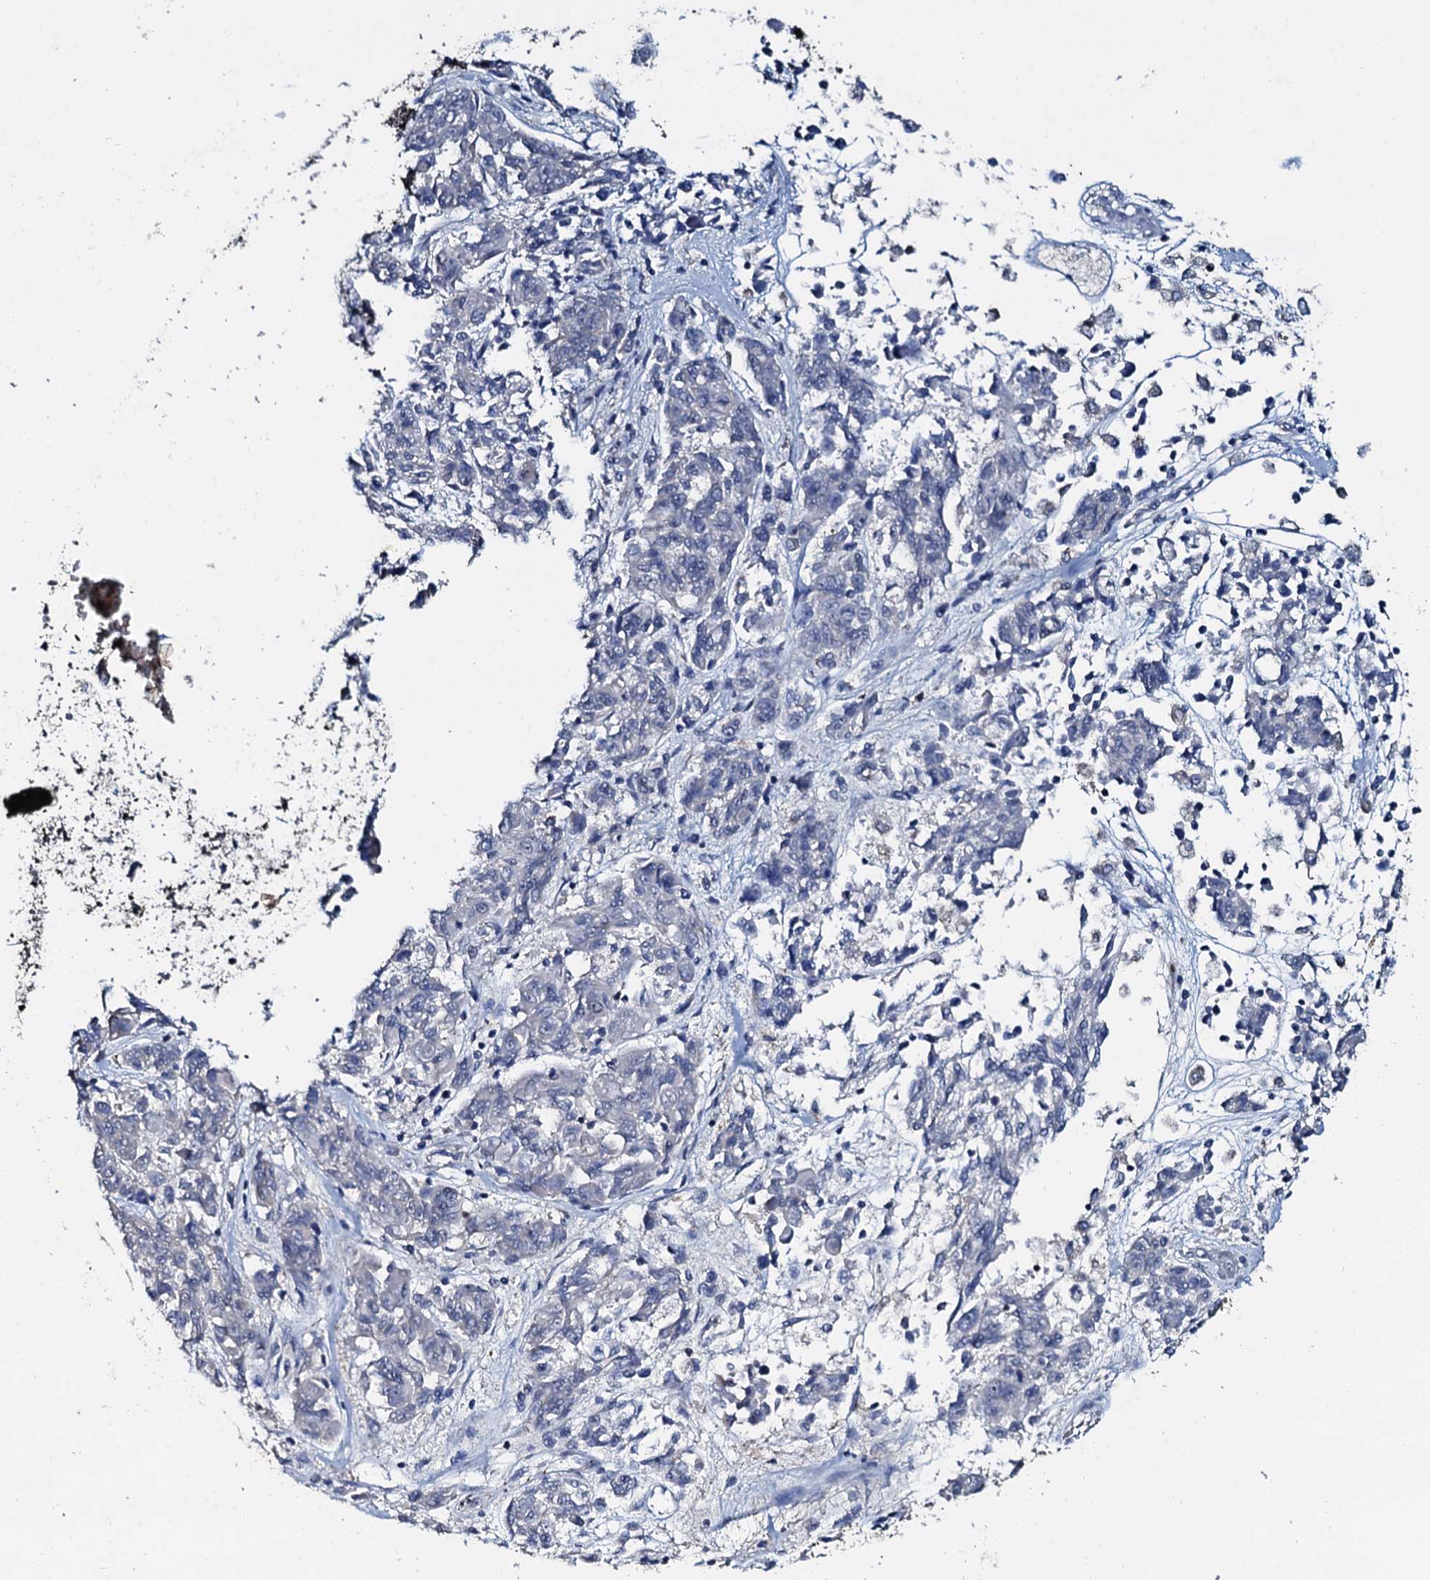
{"staining": {"intensity": "negative", "quantity": "none", "location": "none"}, "tissue": "melanoma", "cell_type": "Tumor cells", "image_type": "cancer", "snomed": [{"axis": "morphology", "description": "Malignant melanoma, NOS"}, {"axis": "topography", "description": "Skin"}], "caption": "Immunohistochemistry (IHC) of malignant melanoma exhibits no positivity in tumor cells.", "gene": "GRK2", "patient": {"sex": "male", "age": 53}}